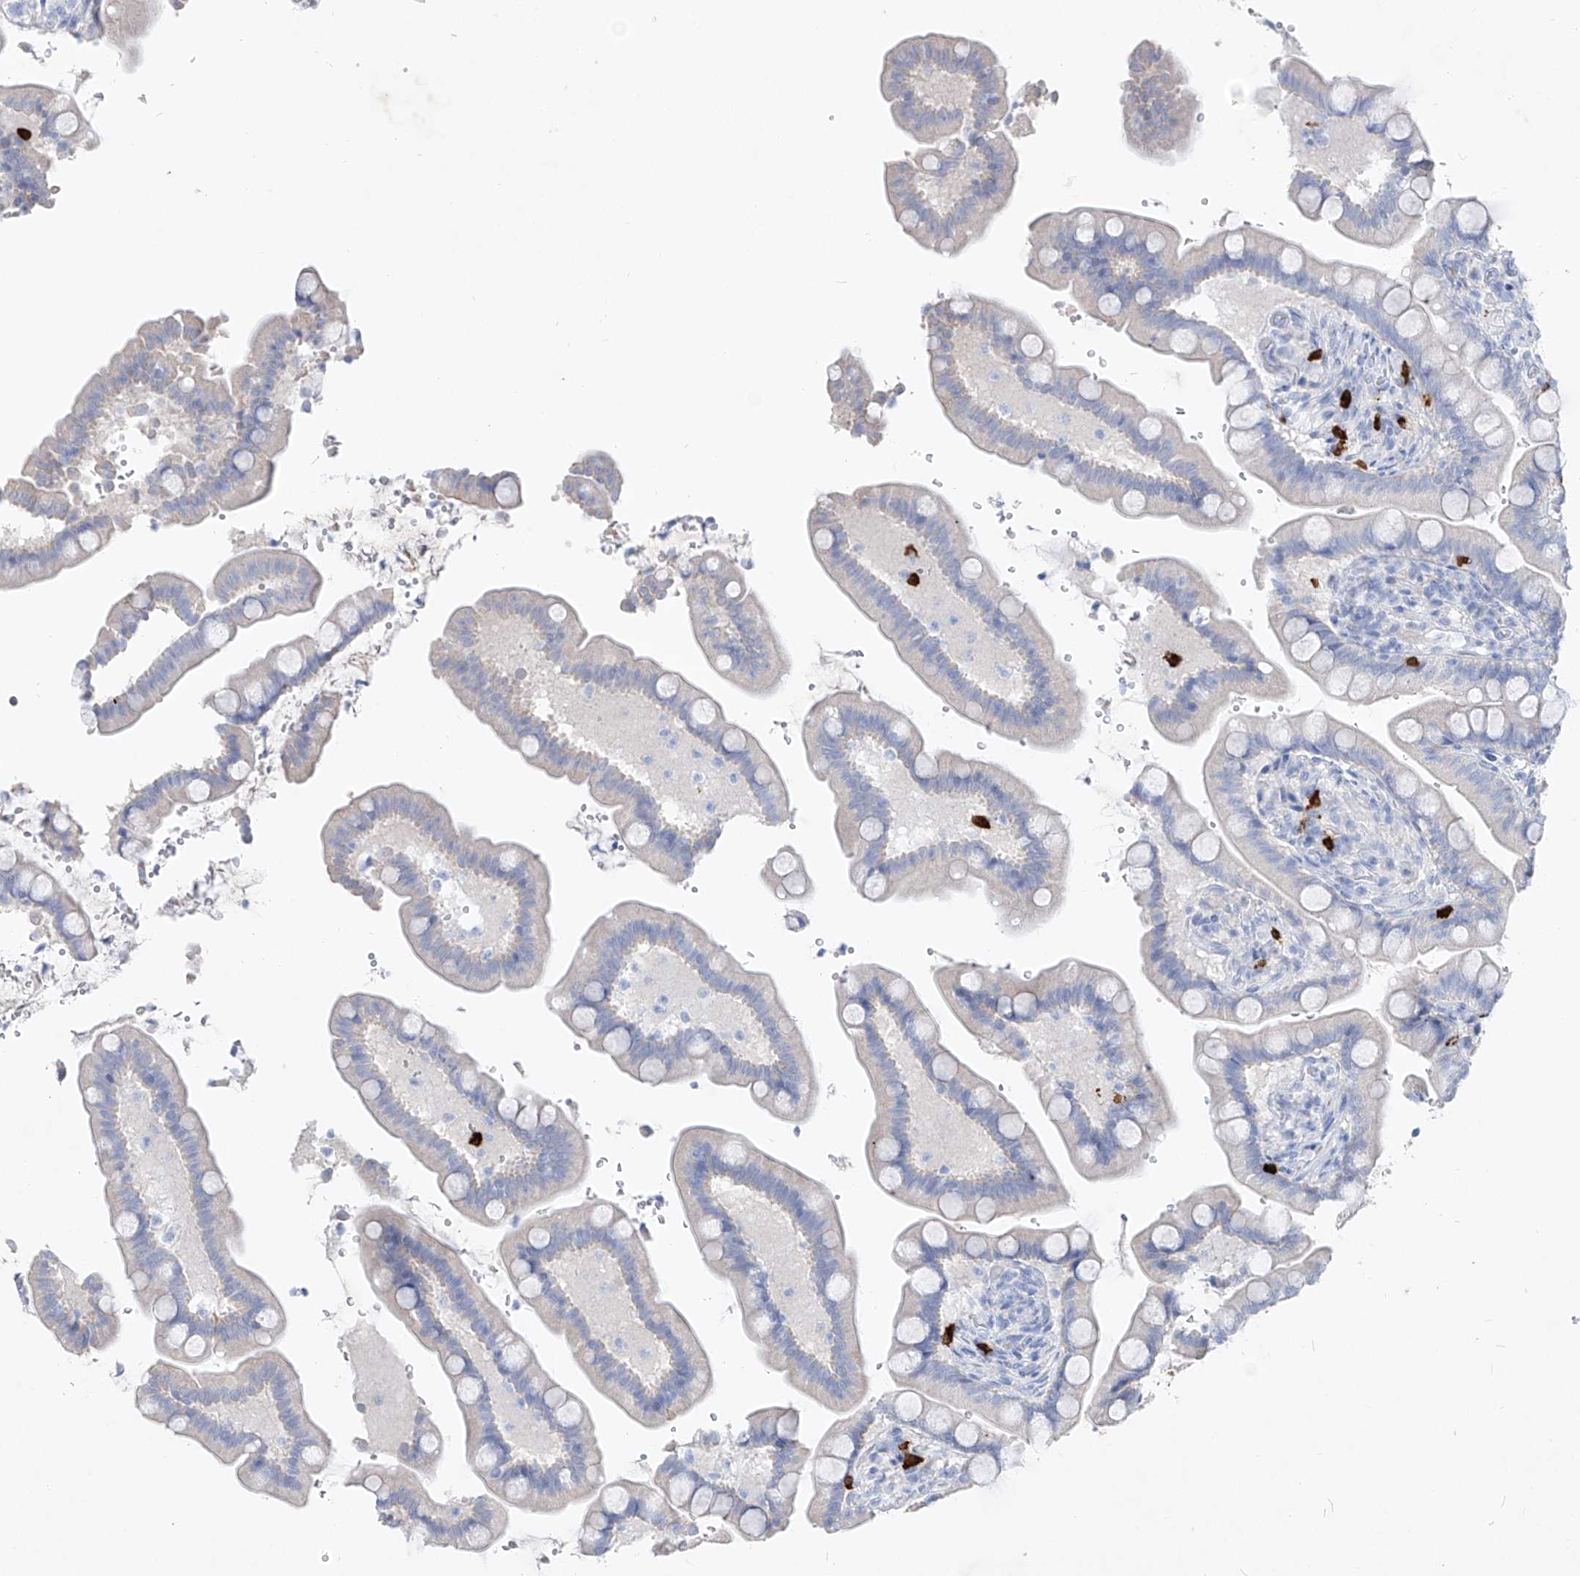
{"staining": {"intensity": "negative", "quantity": "none", "location": "none"}, "tissue": "colon", "cell_type": "Endothelial cells", "image_type": "normal", "snomed": [{"axis": "morphology", "description": "Normal tissue, NOS"}, {"axis": "topography", "description": "Smooth muscle"}, {"axis": "topography", "description": "Colon"}], "caption": "Colon was stained to show a protein in brown. There is no significant staining in endothelial cells. (DAB IHC visualized using brightfield microscopy, high magnification).", "gene": "FRS3", "patient": {"sex": "male", "age": 73}}